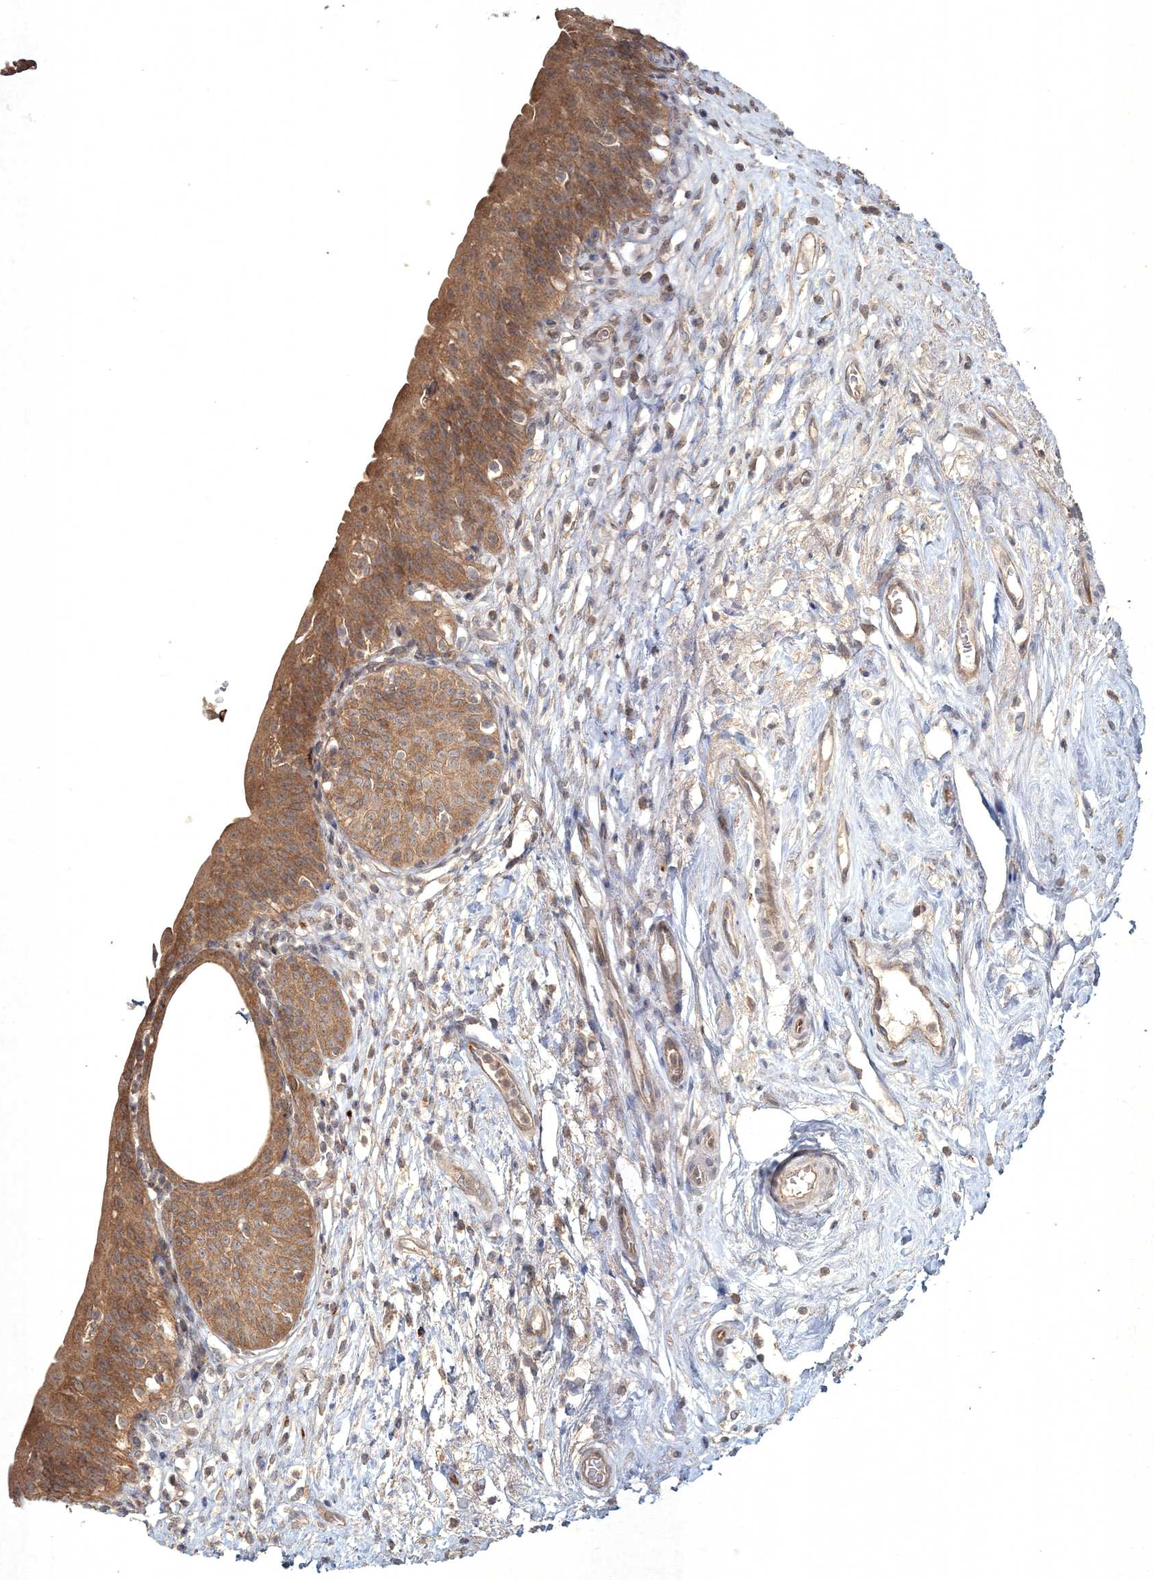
{"staining": {"intensity": "moderate", "quantity": ">75%", "location": "cytoplasmic/membranous"}, "tissue": "urinary bladder", "cell_type": "Urothelial cells", "image_type": "normal", "snomed": [{"axis": "morphology", "description": "Normal tissue, NOS"}, {"axis": "topography", "description": "Urinary bladder"}], "caption": "This image shows immunohistochemistry staining of unremarkable human urinary bladder, with medium moderate cytoplasmic/membranous positivity in about >75% of urothelial cells.", "gene": "SPRY1", "patient": {"sex": "male", "age": 83}}